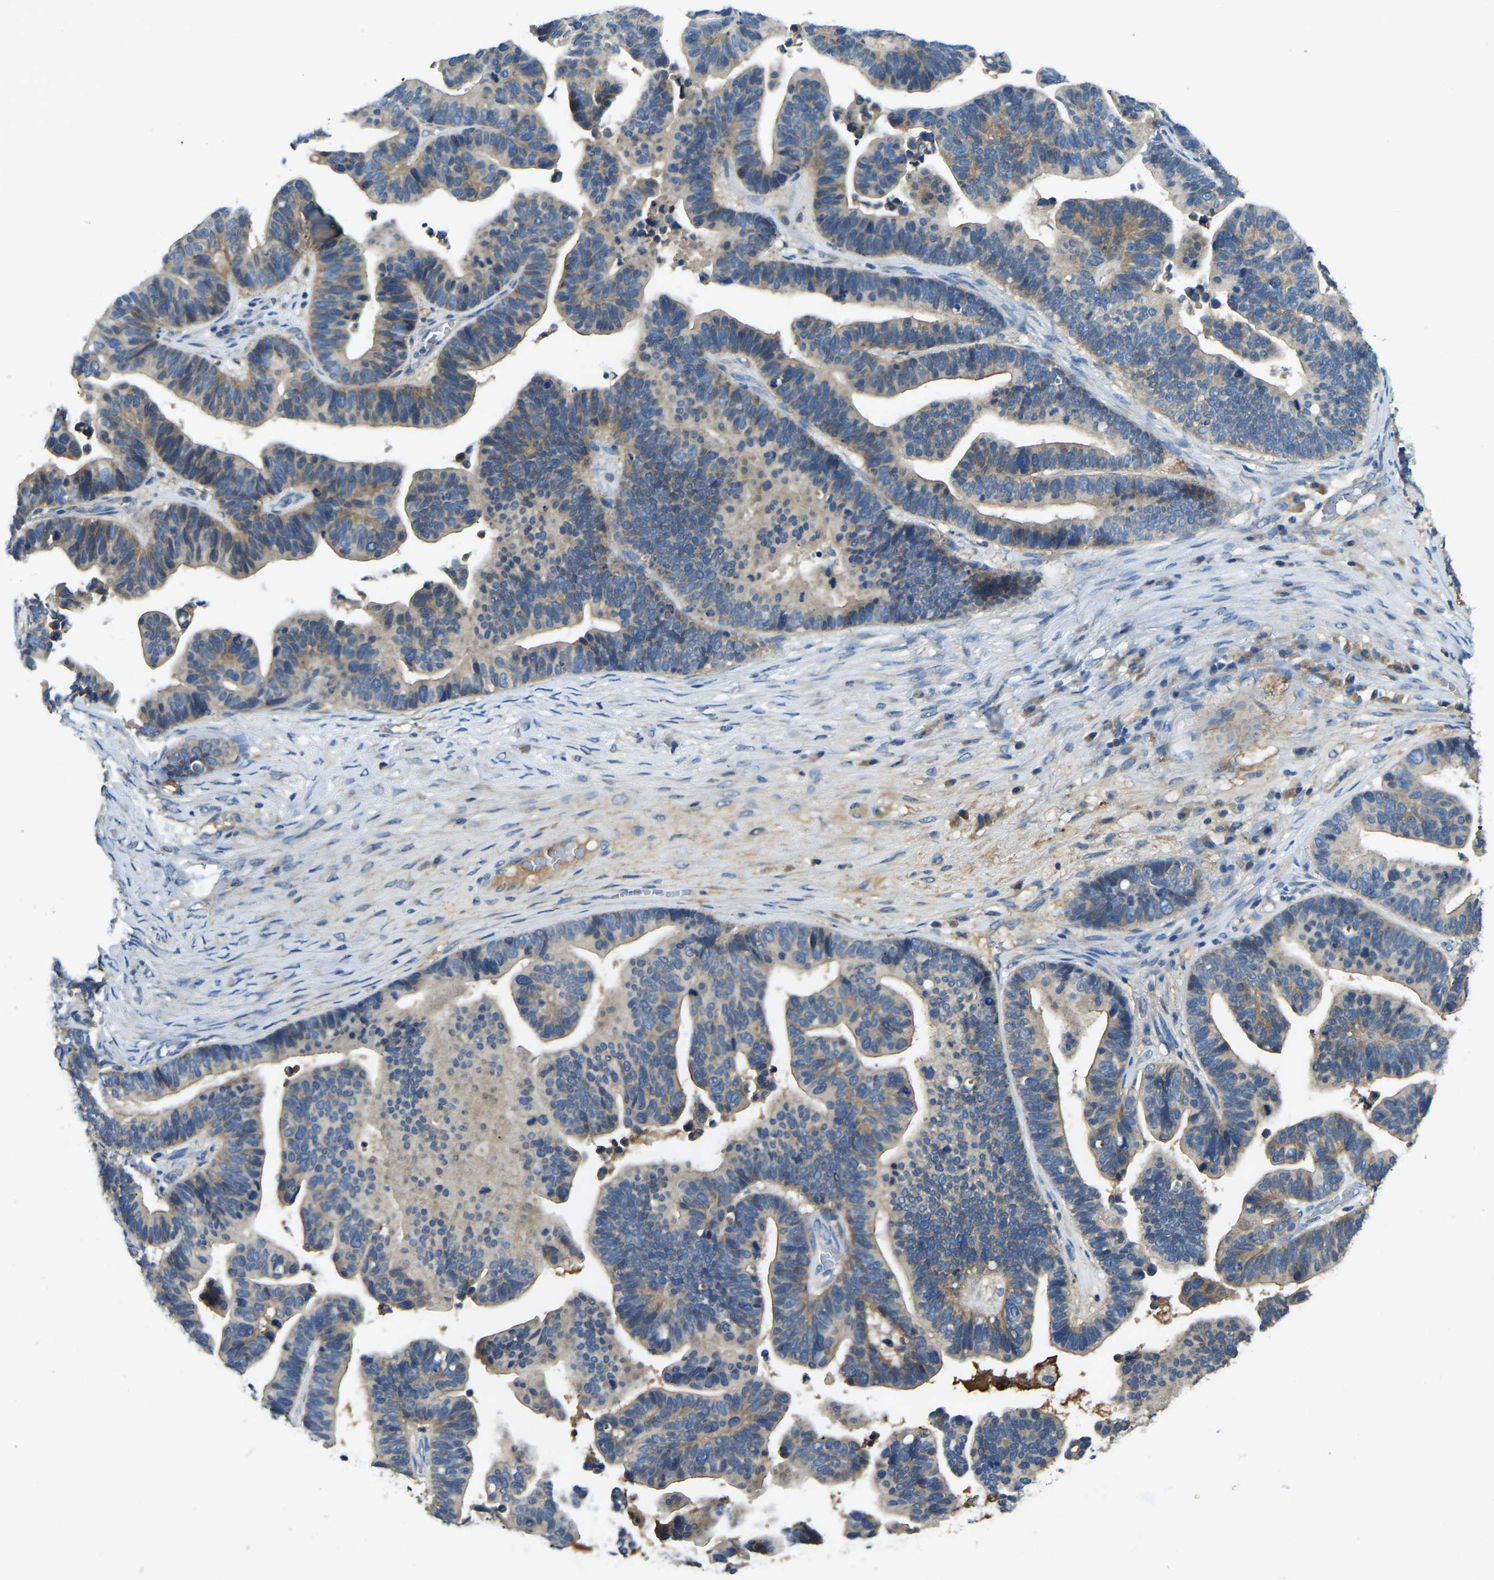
{"staining": {"intensity": "weak", "quantity": "25%-75%", "location": "cytoplasmic/membranous"}, "tissue": "ovarian cancer", "cell_type": "Tumor cells", "image_type": "cancer", "snomed": [{"axis": "morphology", "description": "Cystadenocarcinoma, serous, NOS"}, {"axis": "topography", "description": "Ovary"}], "caption": "A histopathology image of ovarian cancer (serous cystadenocarcinoma) stained for a protein shows weak cytoplasmic/membranous brown staining in tumor cells.", "gene": "ATP8B1", "patient": {"sex": "female", "age": 56}}